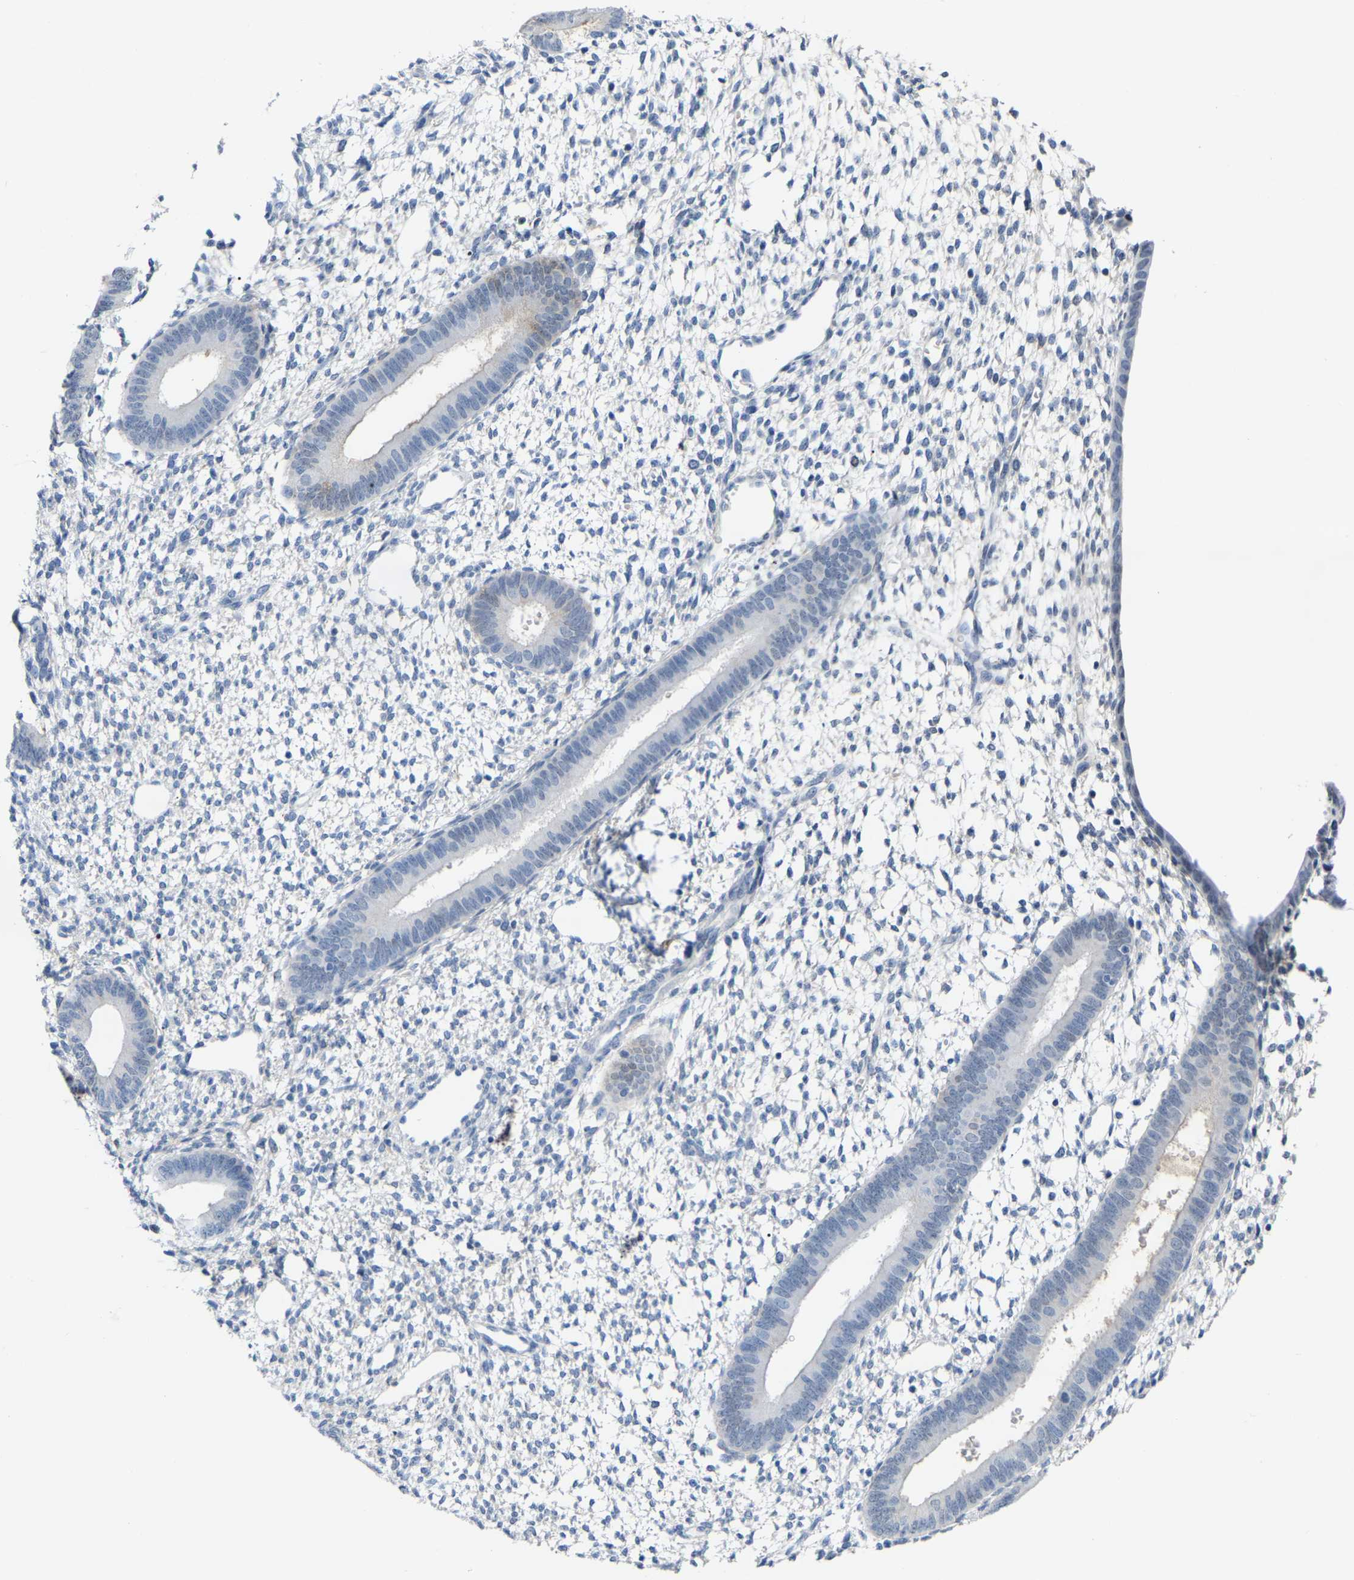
{"staining": {"intensity": "negative", "quantity": "none", "location": "none"}, "tissue": "endometrium", "cell_type": "Cells in endometrial stroma", "image_type": "normal", "snomed": [{"axis": "morphology", "description": "Normal tissue, NOS"}, {"axis": "topography", "description": "Endometrium"}], "caption": "A high-resolution image shows immunohistochemistry staining of unremarkable endometrium, which reveals no significant staining in cells in endometrial stroma.", "gene": "ABTB2", "patient": {"sex": "female", "age": 46}}